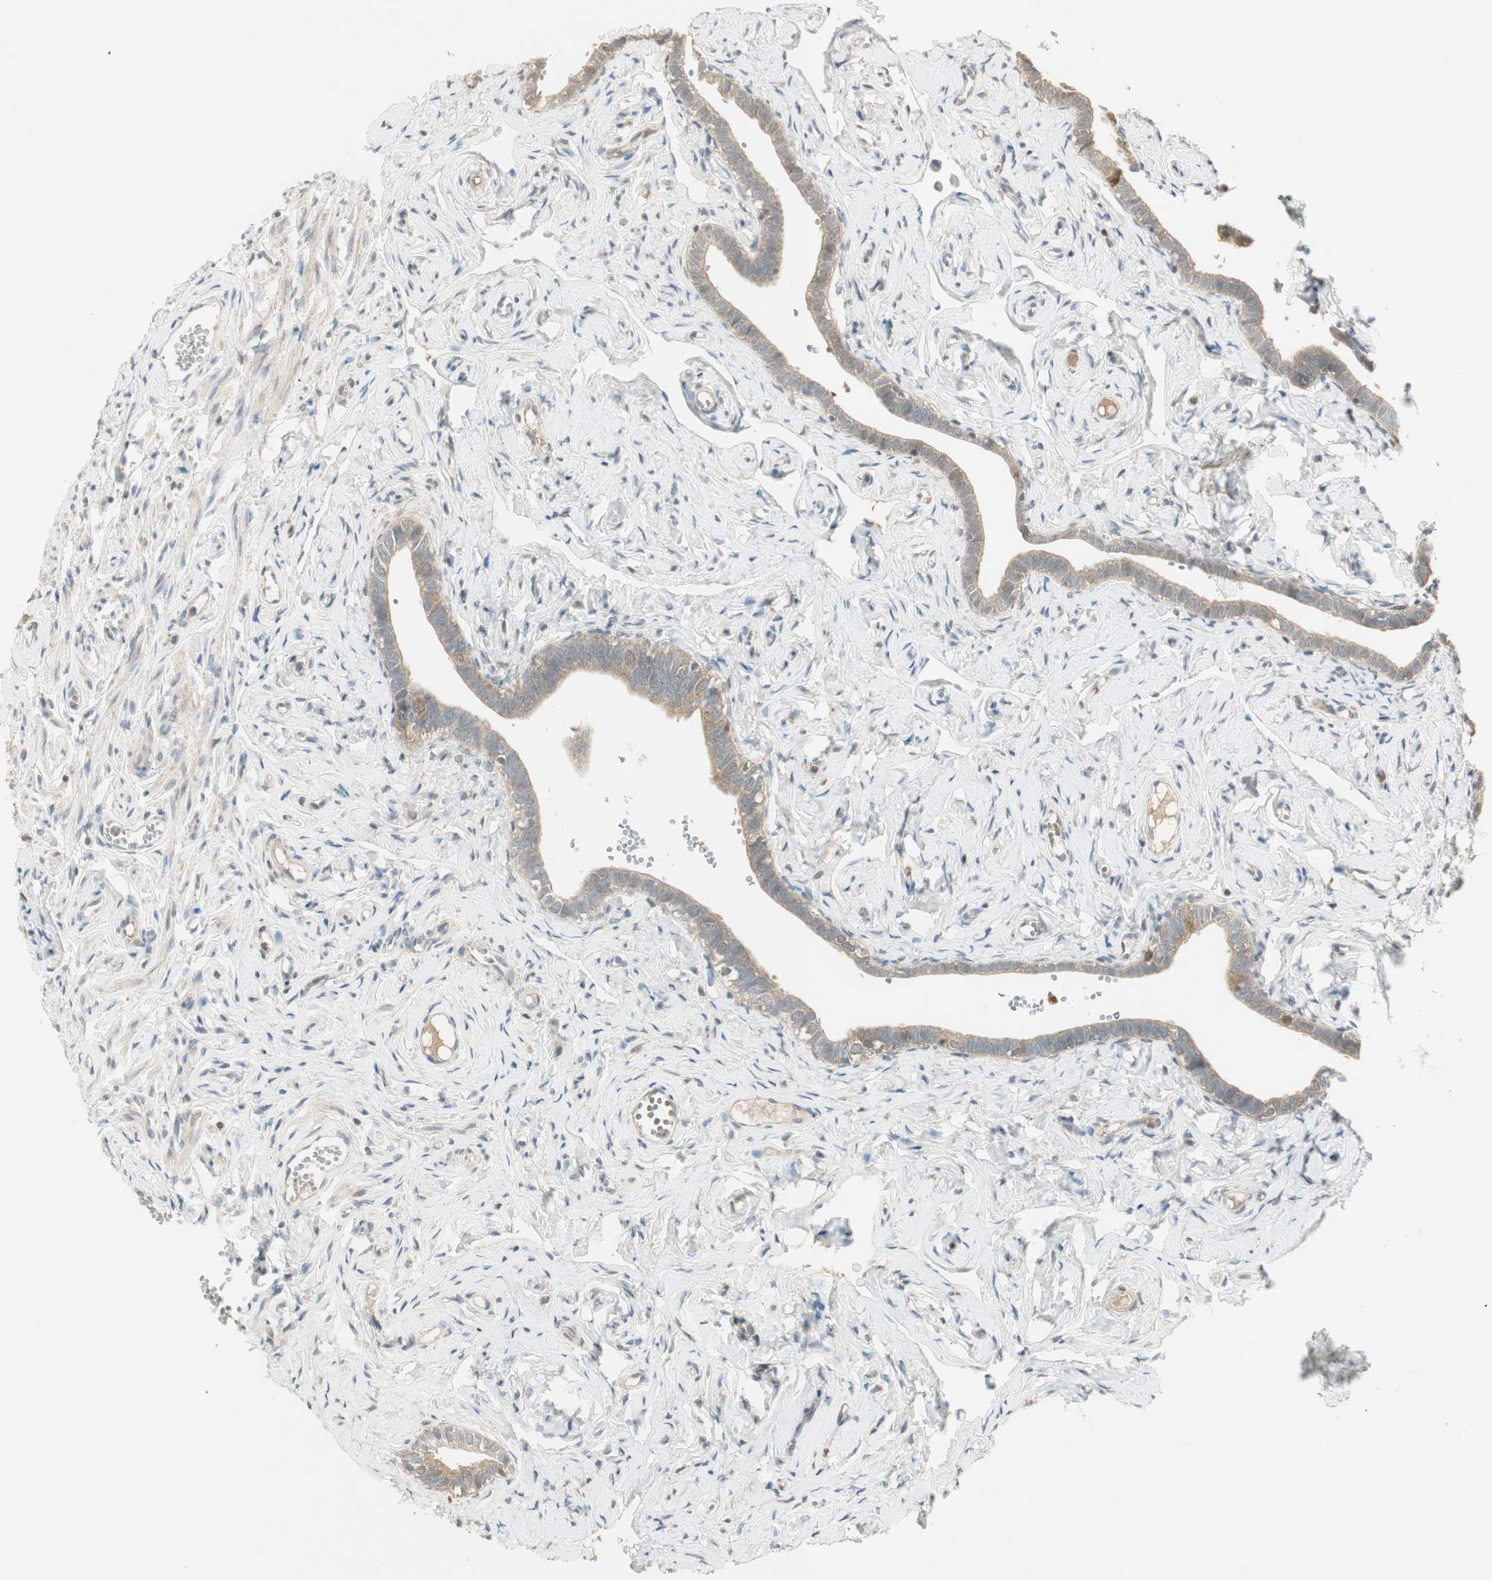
{"staining": {"intensity": "moderate", "quantity": ">75%", "location": "cytoplasmic/membranous,nuclear"}, "tissue": "fallopian tube", "cell_type": "Glandular cells", "image_type": "normal", "snomed": [{"axis": "morphology", "description": "Normal tissue, NOS"}, {"axis": "topography", "description": "Fallopian tube"}], "caption": "DAB (3,3'-diaminobenzidine) immunohistochemical staining of benign human fallopian tube demonstrates moderate cytoplasmic/membranous,nuclear protein positivity in about >75% of glandular cells. Ihc stains the protein of interest in brown and the nuclei are stained blue.", "gene": "USP2", "patient": {"sex": "female", "age": 71}}